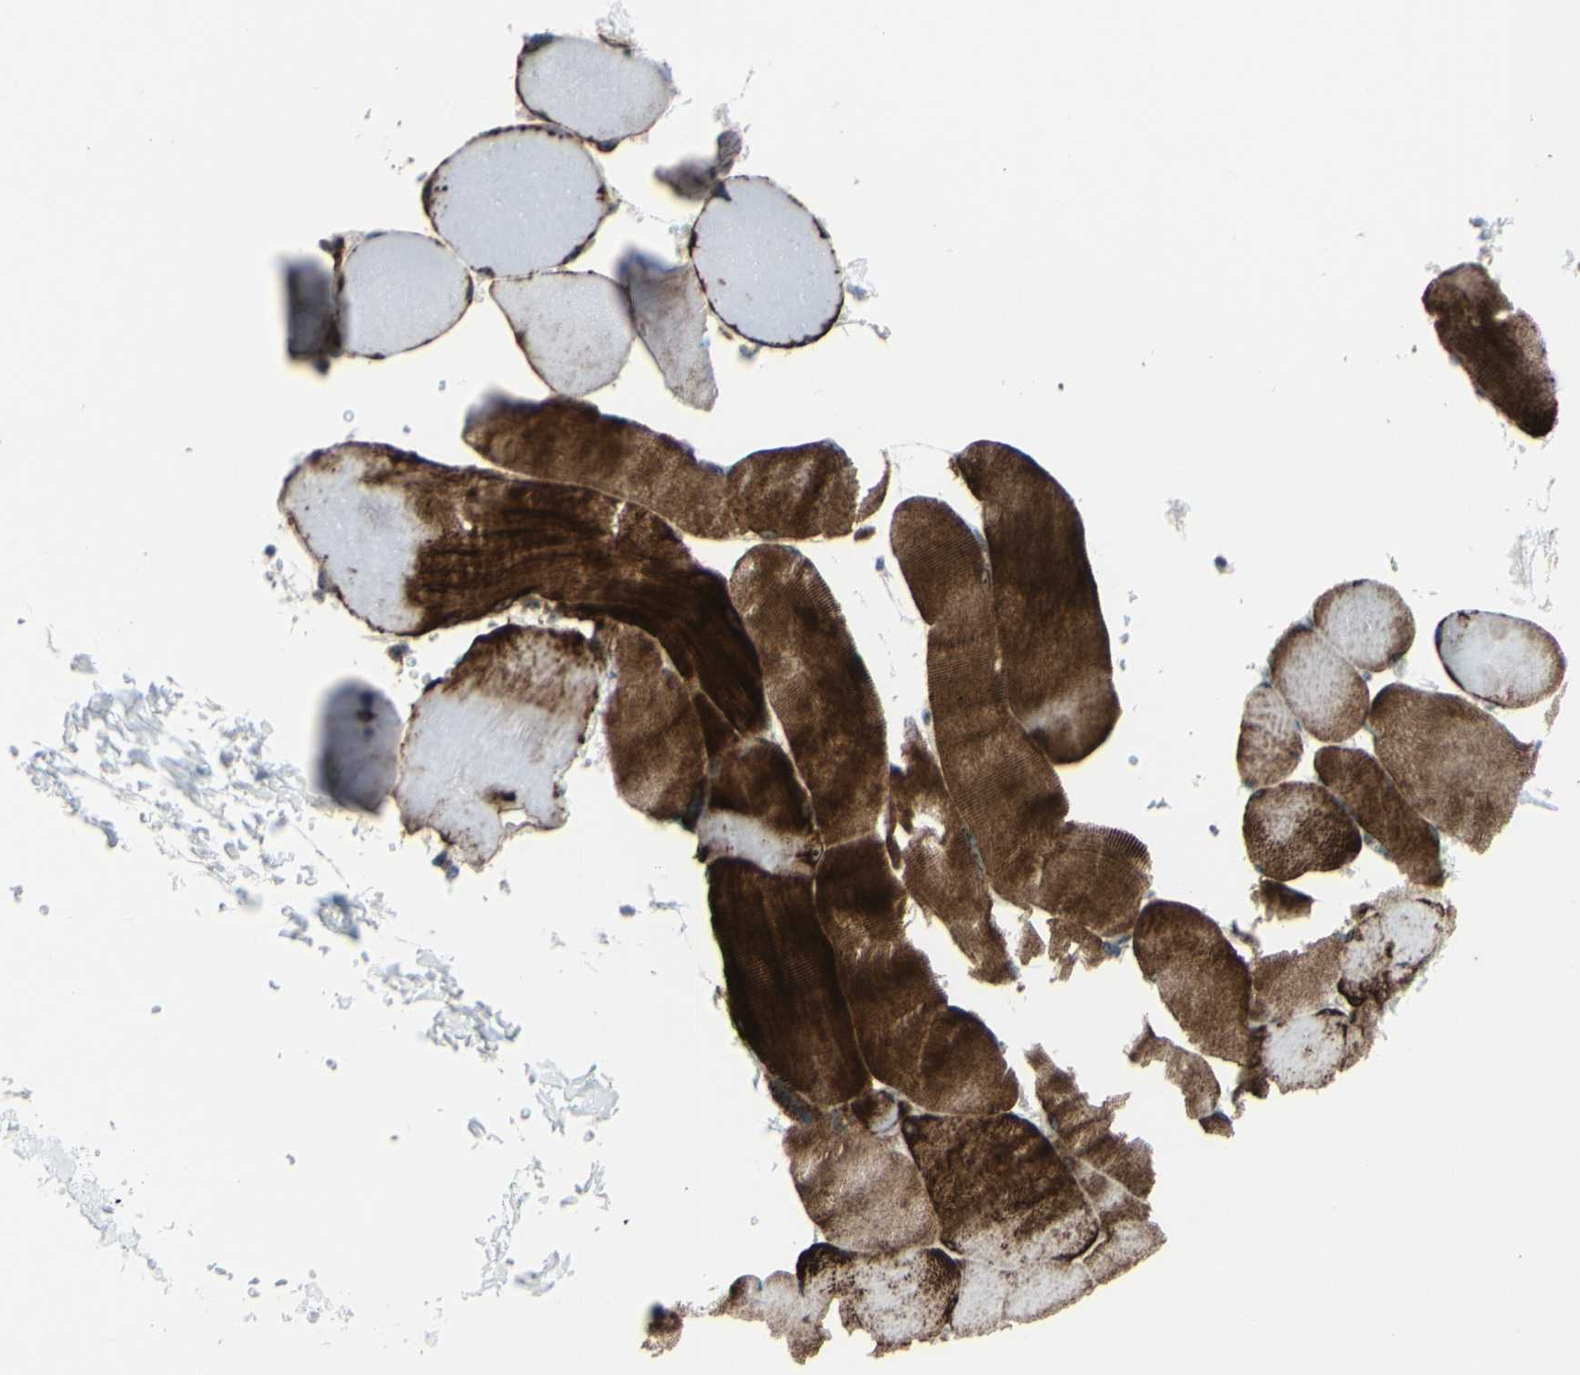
{"staining": {"intensity": "strong", "quantity": ">75%", "location": "cytoplasmic/membranous"}, "tissue": "skeletal muscle", "cell_type": "Myocytes", "image_type": "normal", "snomed": [{"axis": "morphology", "description": "Normal tissue, NOS"}, {"axis": "topography", "description": "Skin"}, {"axis": "topography", "description": "Skeletal muscle"}], "caption": "Immunohistochemistry (IHC) histopathology image of benign human skeletal muscle stained for a protein (brown), which exhibits high levels of strong cytoplasmic/membranous expression in approximately >75% of myocytes.", "gene": "POLR1A", "patient": {"sex": "male", "age": 83}}